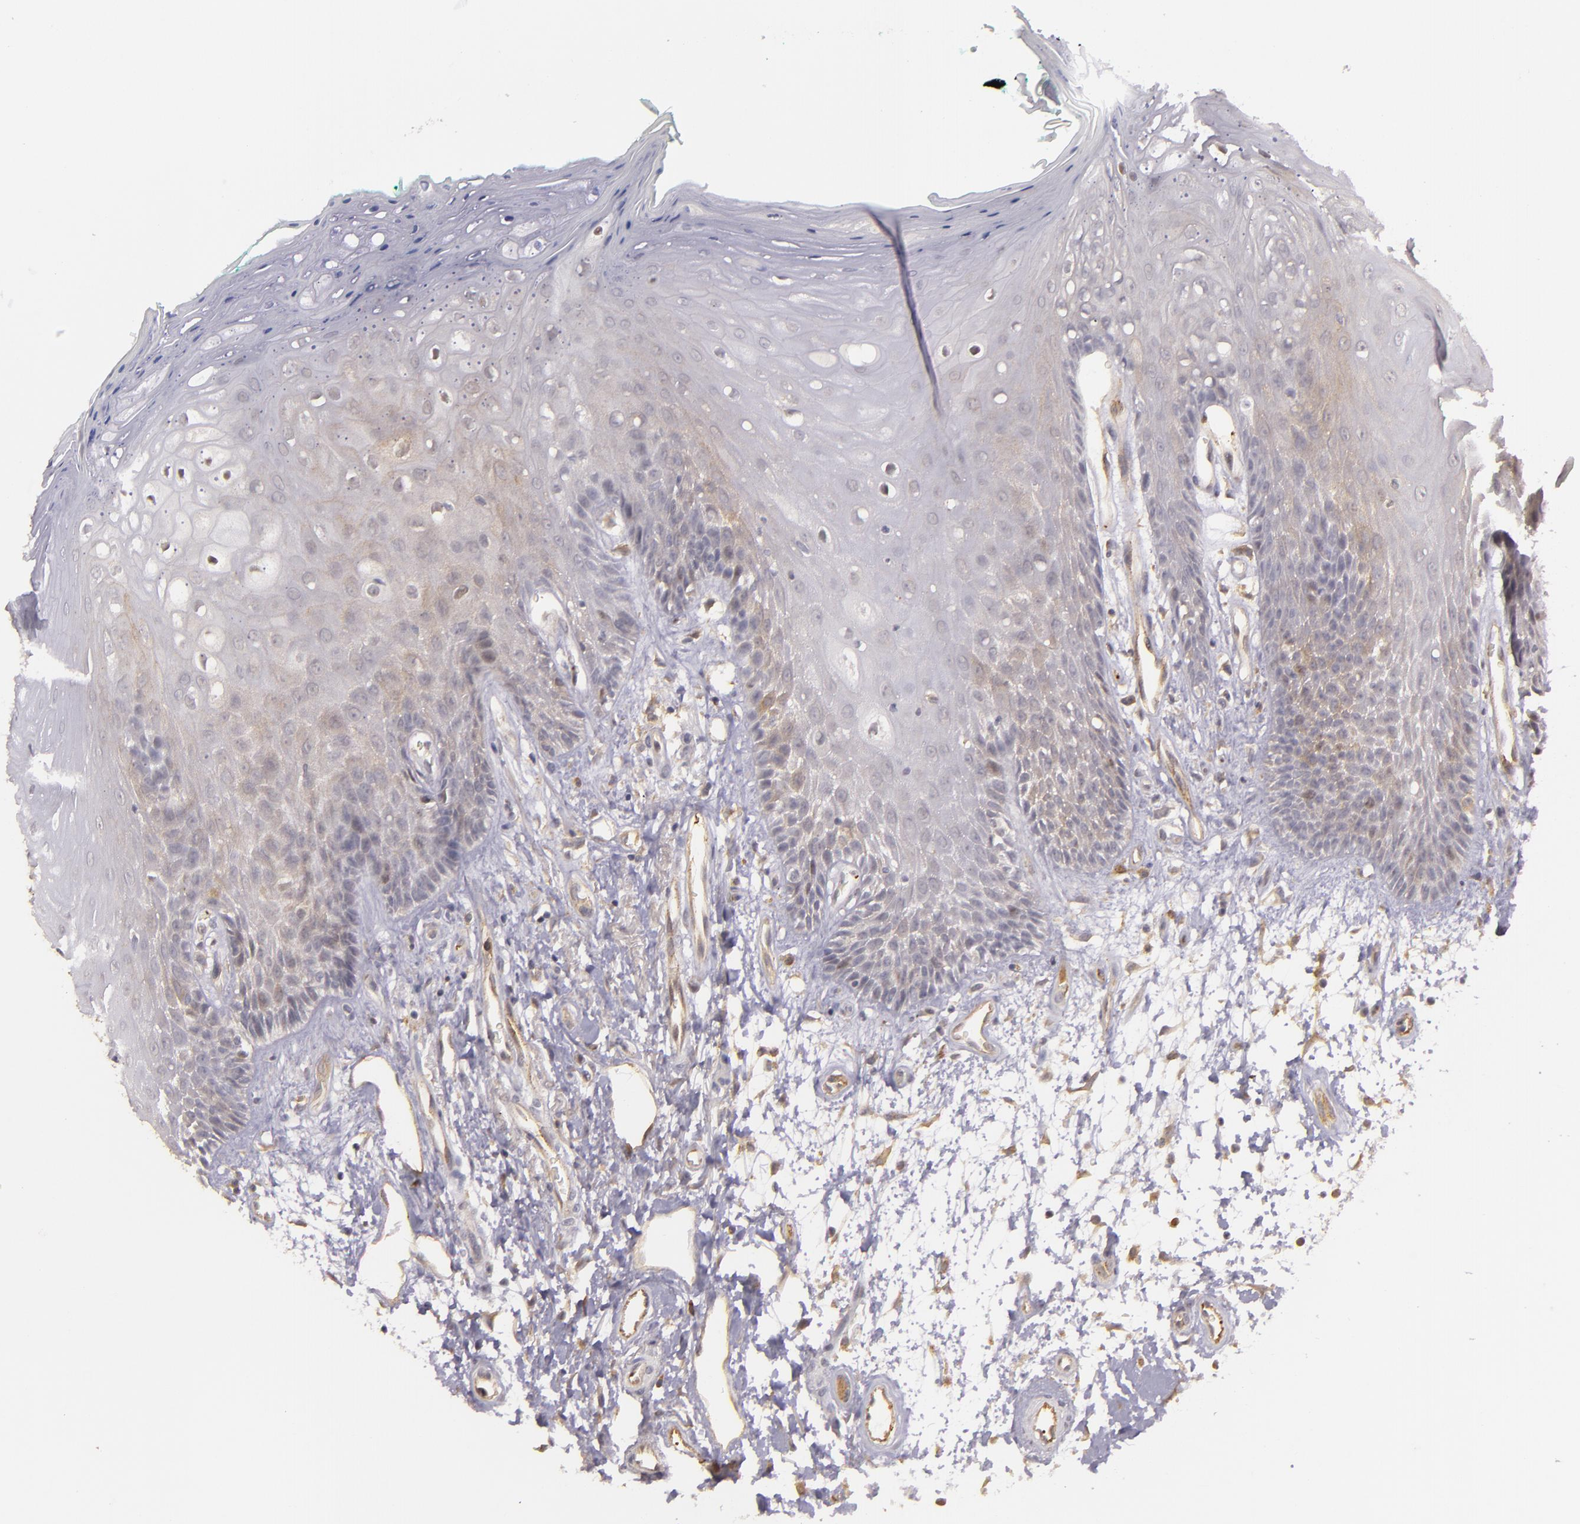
{"staining": {"intensity": "negative", "quantity": "none", "location": "none"}, "tissue": "oral mucosa", "cell_type": "Squamous epithelial cells", "image_type": "normal", "snomed": [{"axis": "morphology", "description": "Normal tissue, NOS"}, {"axis": "morphology", "description": "Squamous cell carcinoma, NOS"}, {"axis": "topography", "description": "Skeletal muscle"}, {"axis": "topography", "description": "Oral tissue"}, {"axis": "topography", "description": "Head-Neck"}], "caption": "Oral mucosa stained for a protein using immunohistochemistry (IHC) displays no expression squamous epithelial cells.", "gene": "SYTL4", "patient": {"sex": "female", "age": 84}}